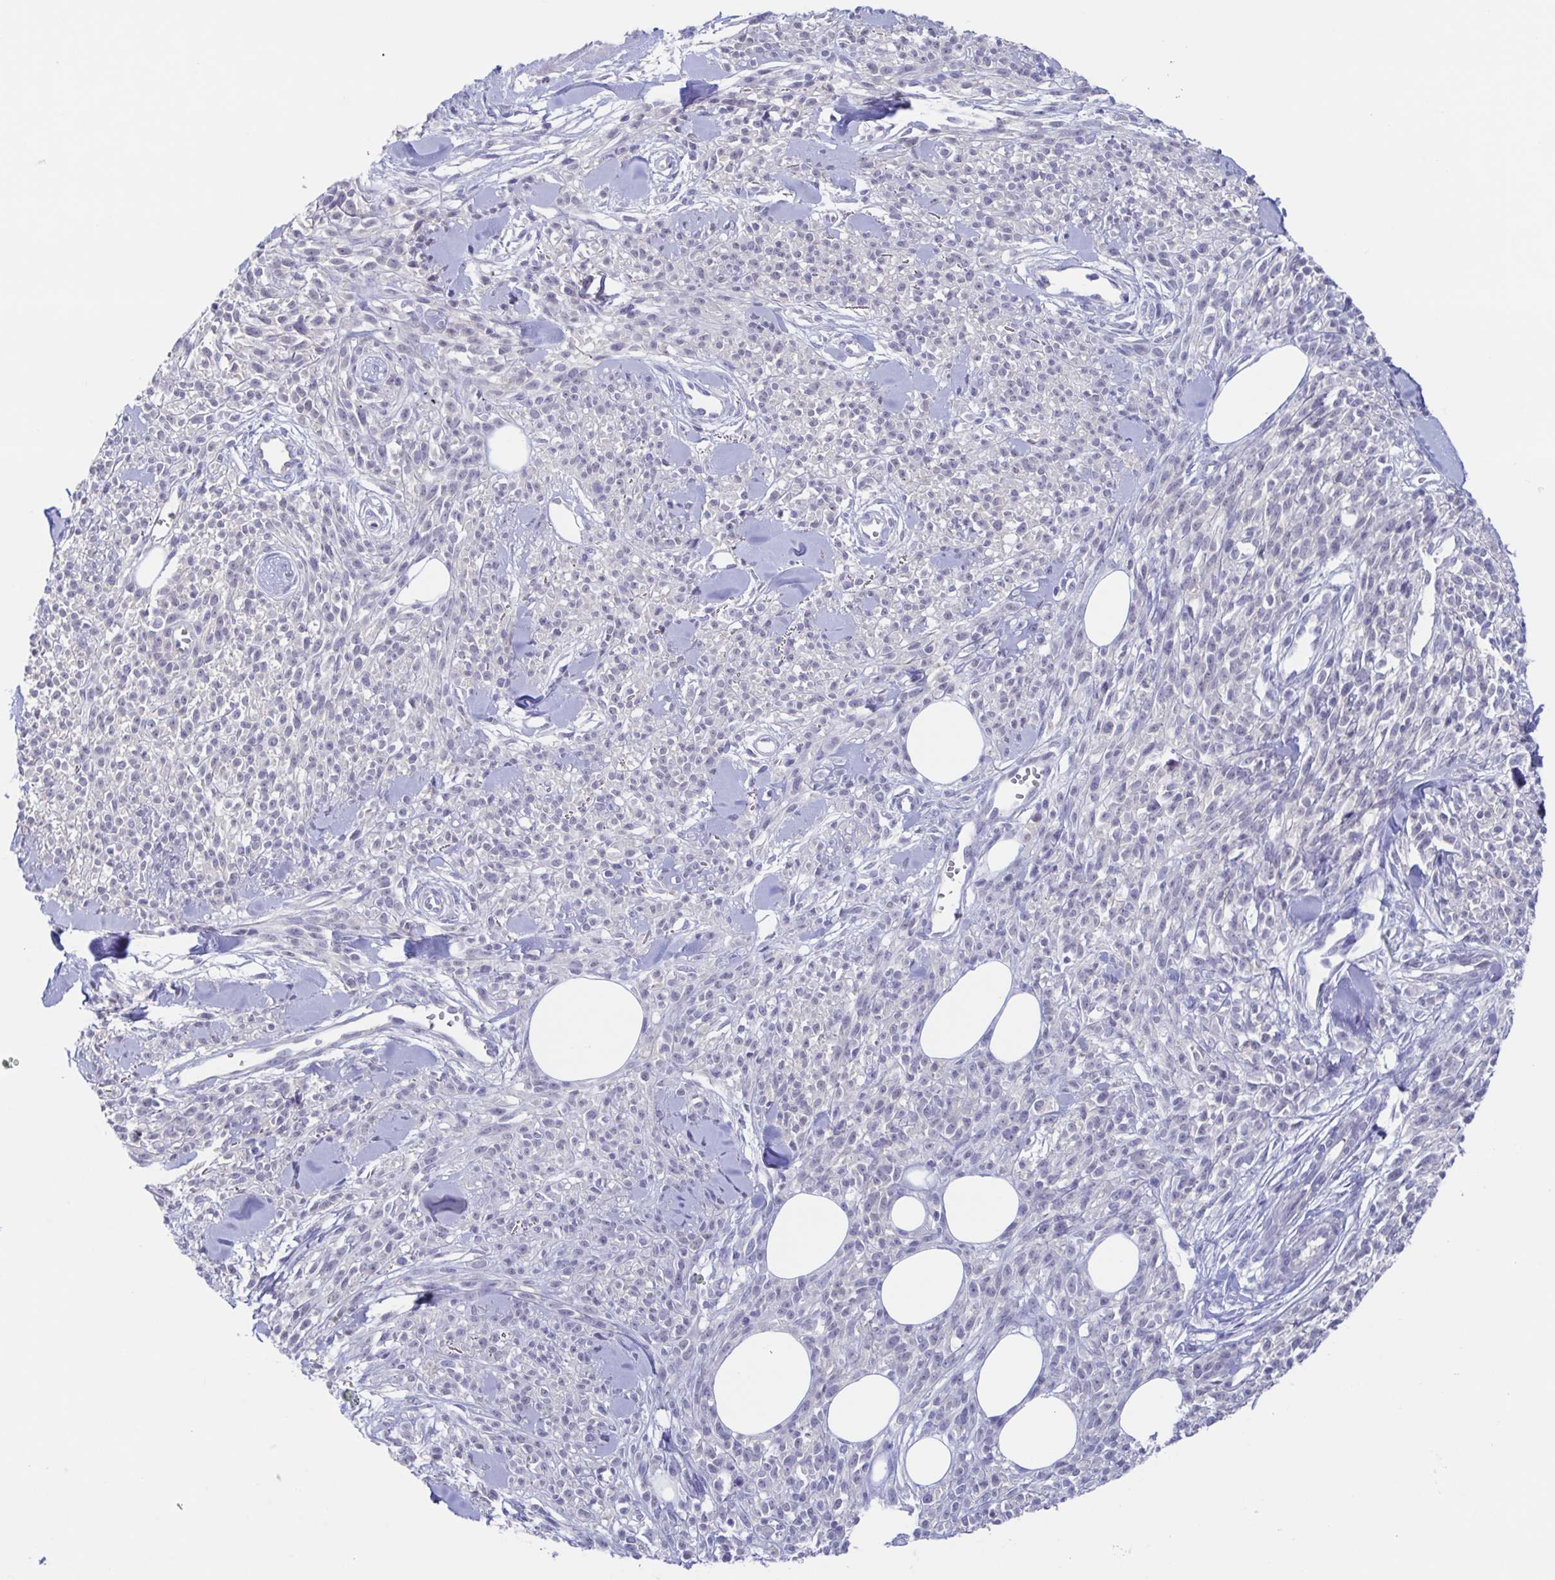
{"staining": {"intensity": "negative", "quantity": "none", "location": "none"}, "tissue": "melanoma", "cell_type": "Tumor cells", "image_type": "cancer", "snomed": [{"axis": "morphology", "description": "Malignant melanoma, NOS"}, {"axis": "topography", "description": "Skin"}, {"axis": "topography", "description": "Skin of trunk"}], "caption": "DAB (3,3'-diaminobenzidine) immunohistochemical staining of melanoma exhibits no significant expression in tumor cells.", "gene": "TEX12", "patient": {"sex": "male", "age": 74}}